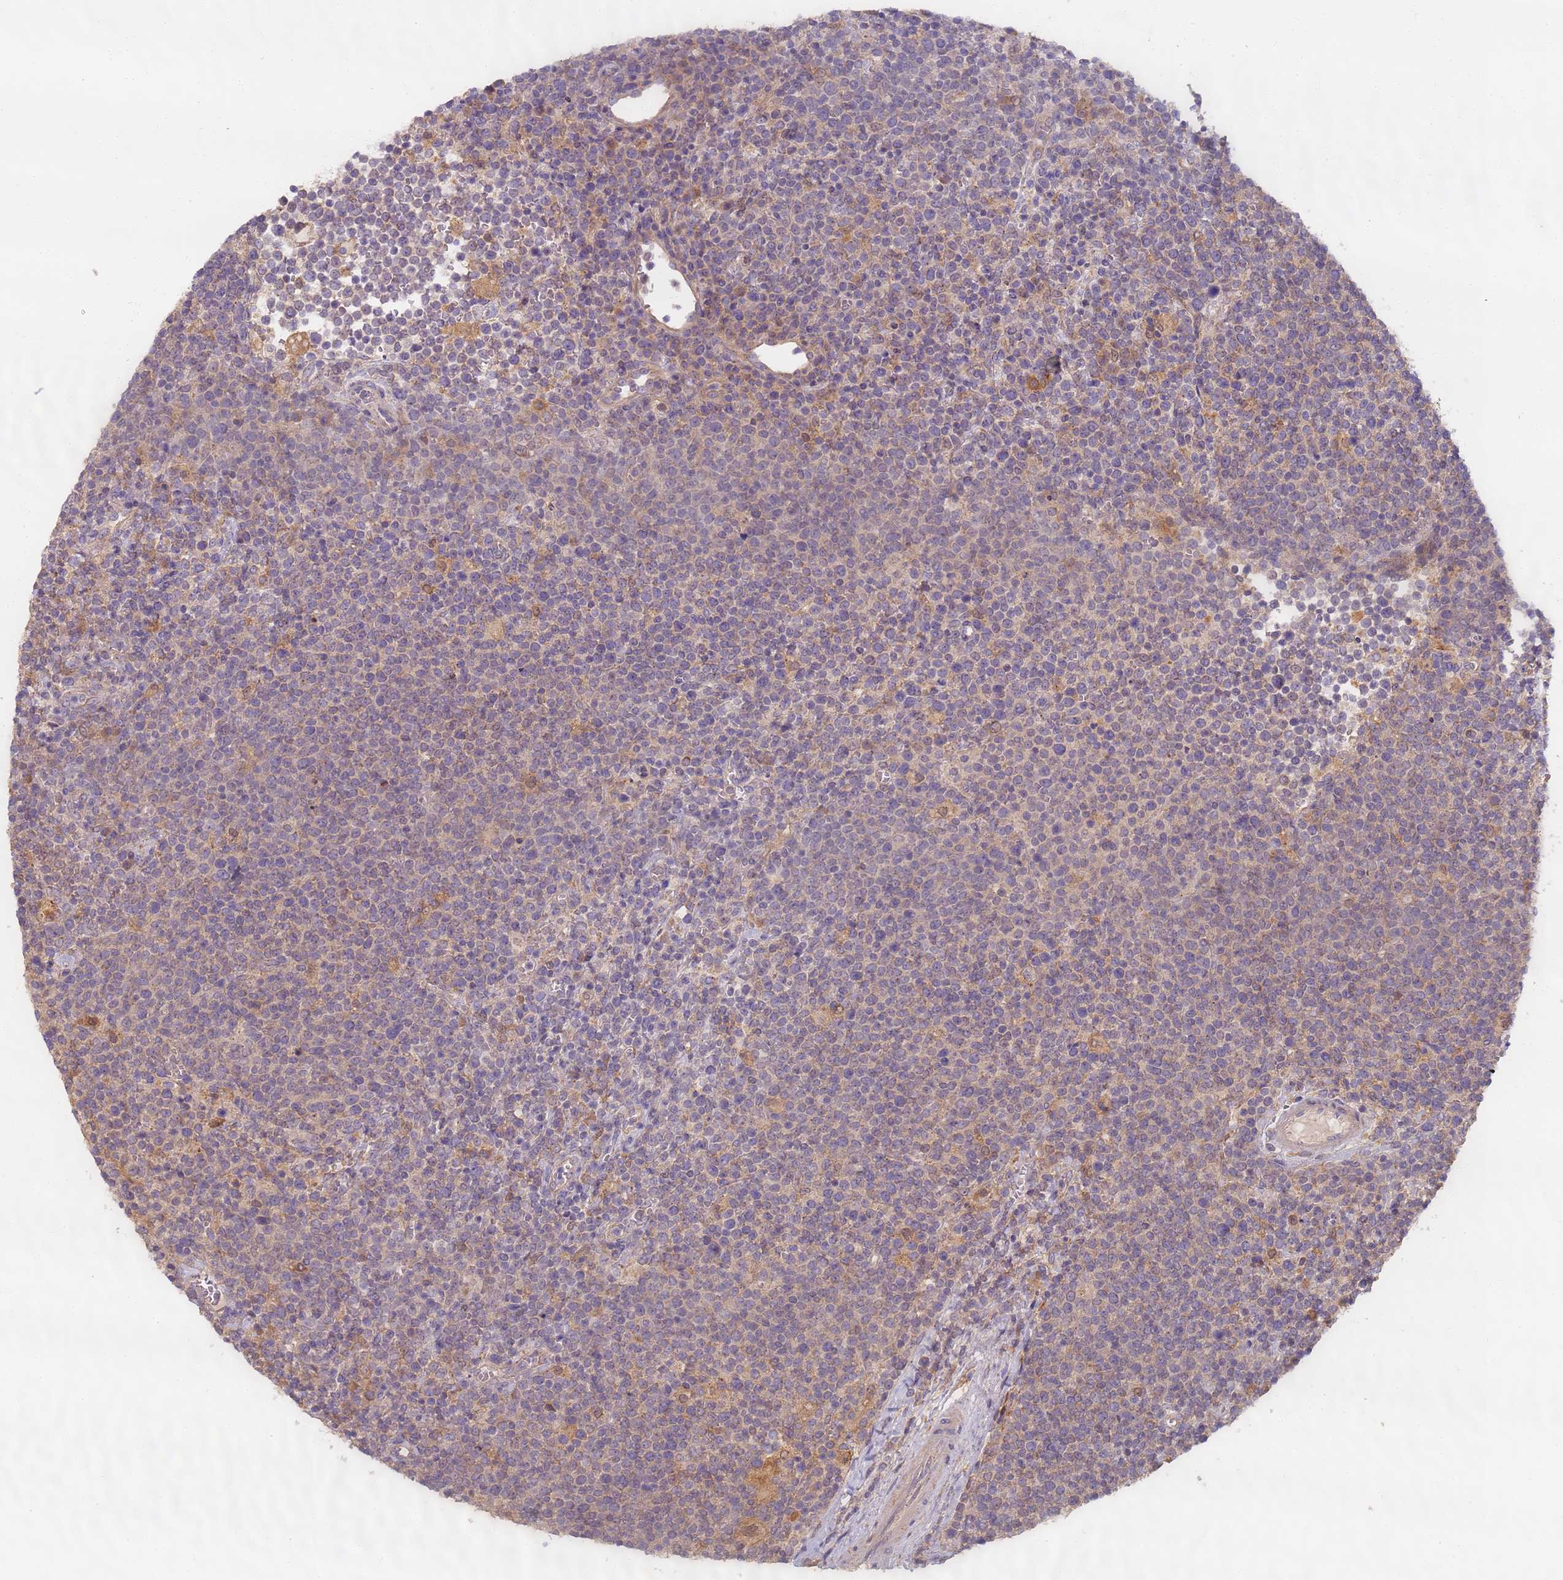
{"staining": {"intensity": "negative", "quantity": "none", "location": "none"}, "tissue": "lymphoma", "cell_type": "Tumor cells", "image_type": "cancer", "snomed": [{"axis": "morphology", "description": "Malignant lymphoma, non-Hodgkin's type, High grade"}, {"axis": "topography", "description": "Lymph node"}], "caption": "There is no significant positivity in tumor cells of malignant lymphoma, non-Hodgkin's type (high-grade).", "gene": "TIGAR", "patient": {"sex": "male", "age": 61}}